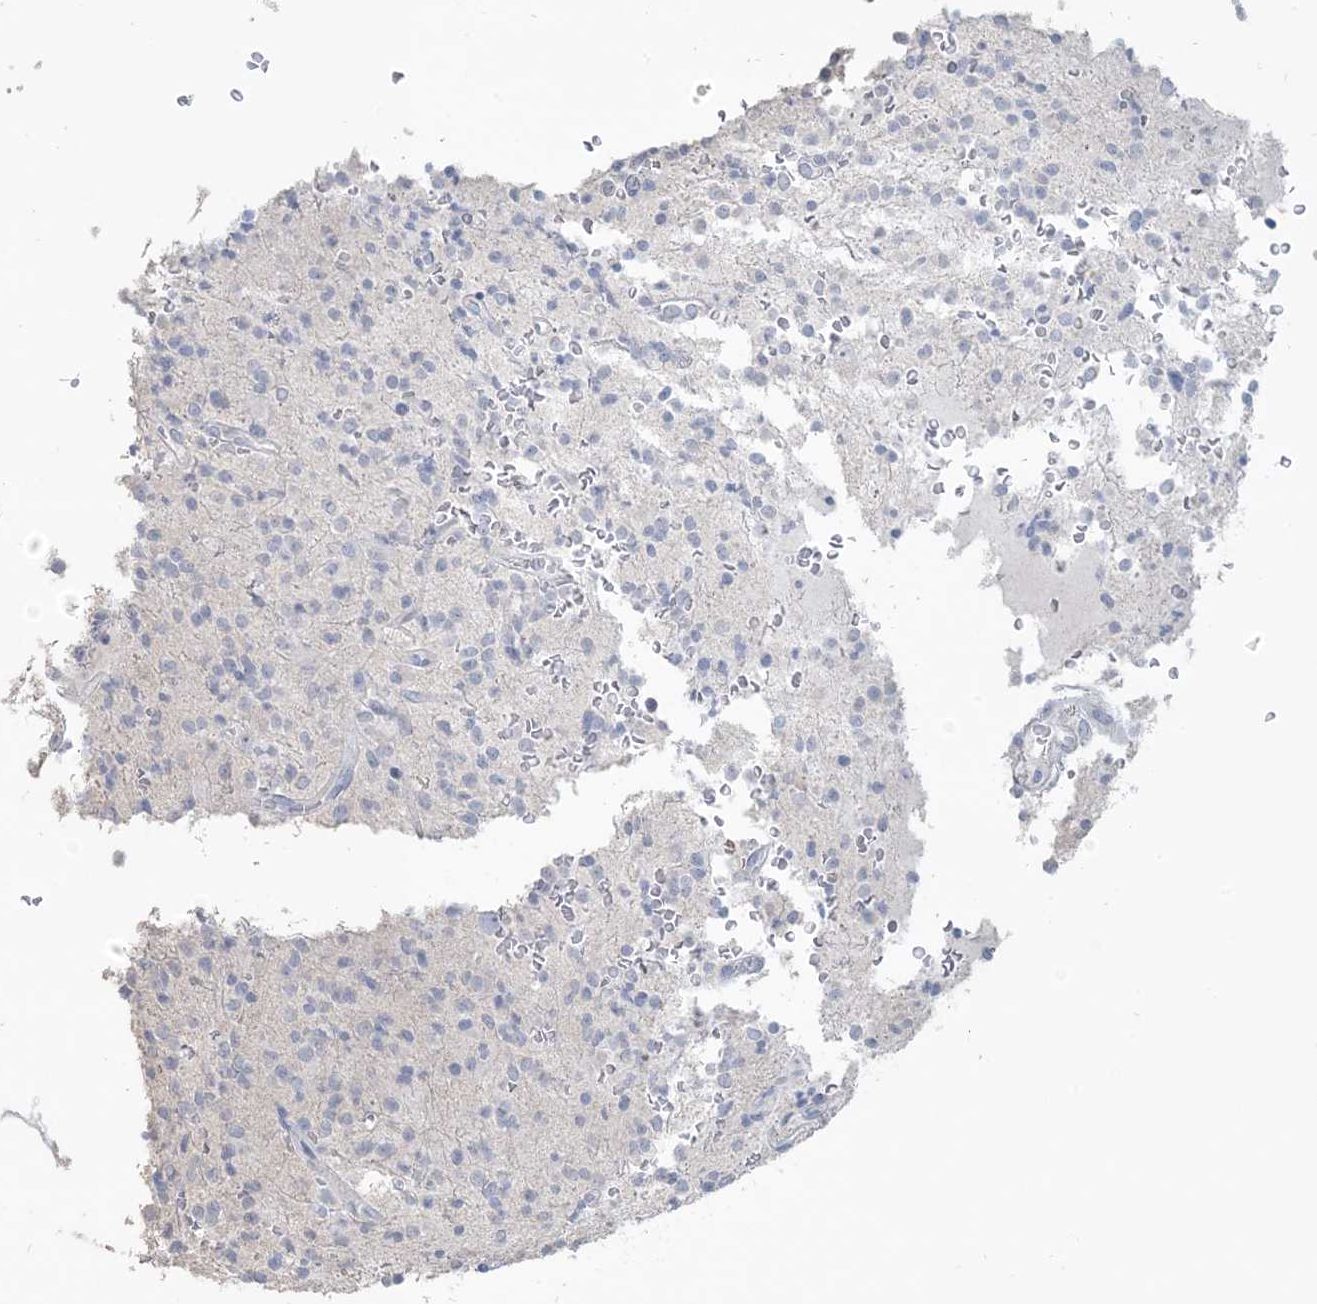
{"staining": {"intensity": "negative", "quantity": "none", "location": "none"}, "tissue": "glioma", "cell_type": "Tumor cells", "image_type": "cancer", "snomed": [{"axis": "morphology", "description": "Glioma, malignant, High grade"}, {"axis": "topography", "description": "Brain"}], "caption": "Immunohistochemistry histopathology image of malignant glioma (high-grade) stained for a protein (brown), which displays no positivity in tumor cells.", "gene": "NPHS2", "patient": {"sex": "male", "age": 34}}